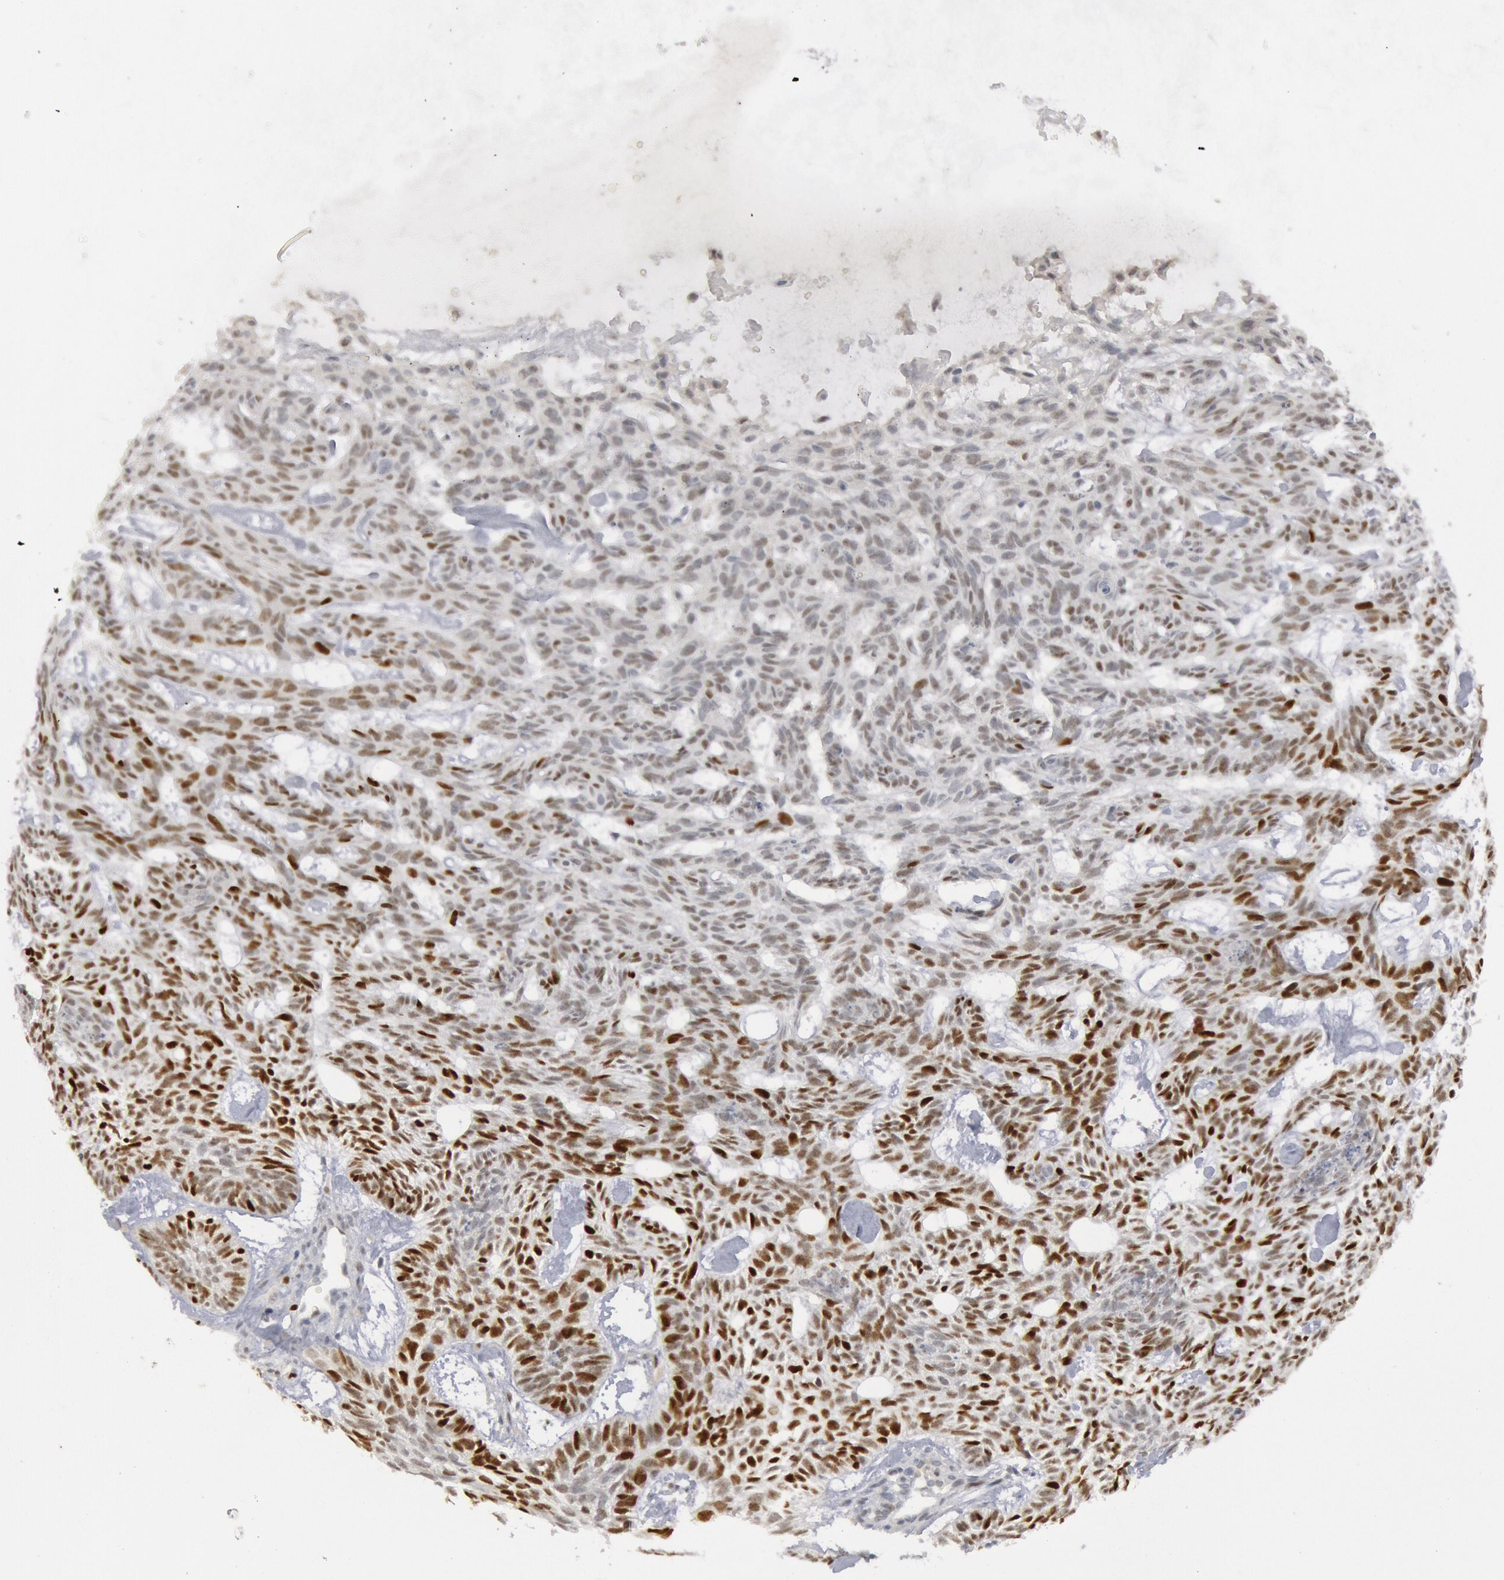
{"staining": {"intensity": "strong", "quantity": "25%-75%", "location": "nuclear"}, "tissue": "skin cancer", "cell_type": "Tumor cells", "image_type": "cancer", "snomed": [{"axis": "morphology", "description": "Basal cell carcinoma"}, {"axis": "topography", "description": "Skin"}], "caption": "Immunohistochemistry (IHC) of basal cell carcinoma (skin) displays high levels of strong nuclear positivity in about 25%-75% of tumor cells.", "gene": "WDHD1", "patient": {"sex": "male", "age": 75}}